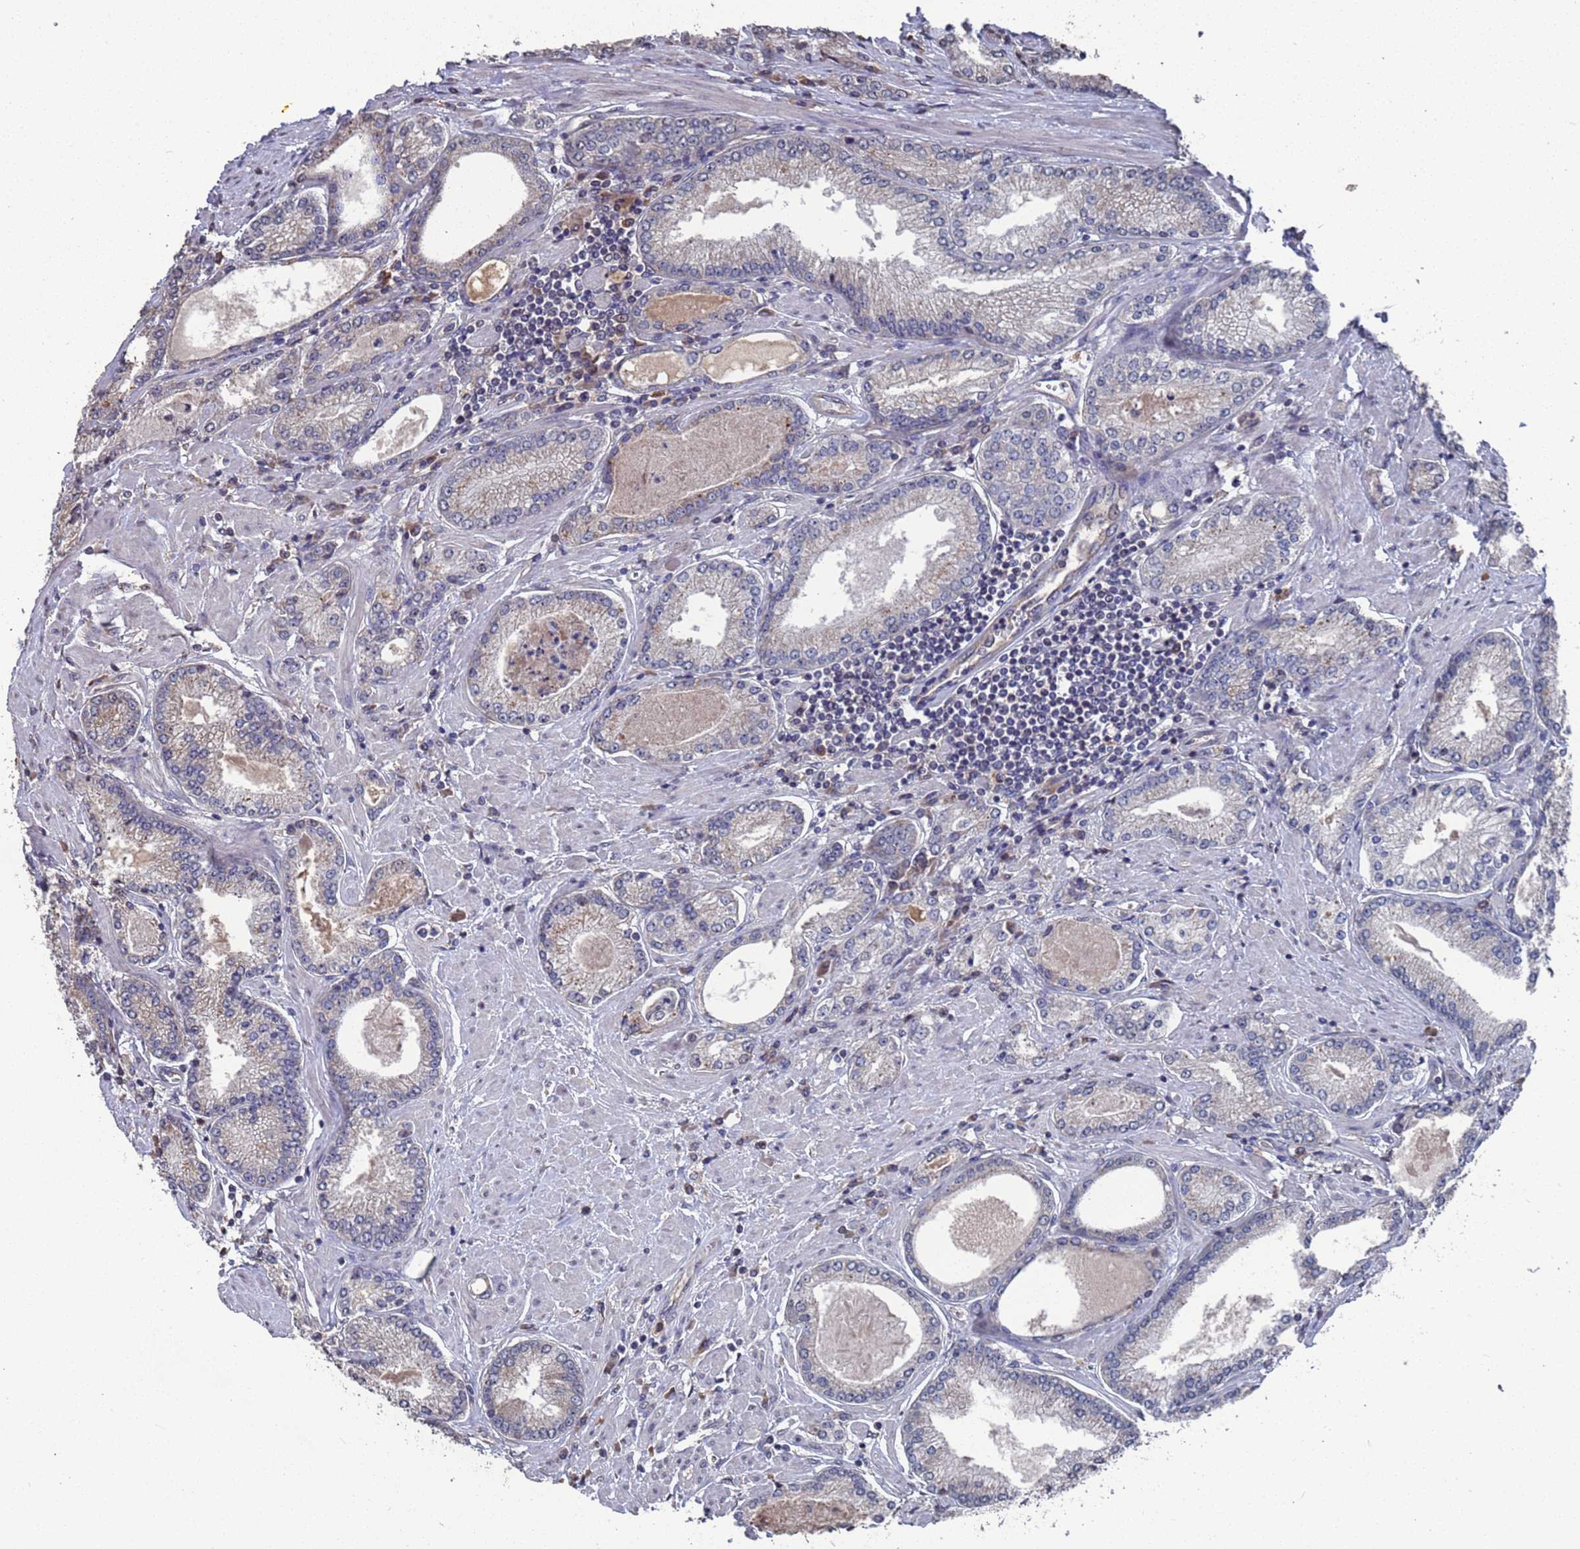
{"staining": {"intensity": "weak", "quantity": "25%-75%", "location": "cytoplasmic/membranous"}, "tissue": "prostate cancer", "cell_type": "Tumor cells", "image_type": "cancer", "snomed": [{"axis": "morphology", "description": "Adenocarcinoma, High grade"}, {"axis": "topography", "description": "Prostate"}], "caption": "A brown stain shows weak cytoplasmic/membranous expression of a protein in prostate adenocarcinoma (high-grade) tumor cells. Using DAB (brown) and hematoxylin (blue) stains, captured at high magnification using brightfield microscopy.", "gene": "CFAP119", "patient": {"sex": "male", "age": 66}}